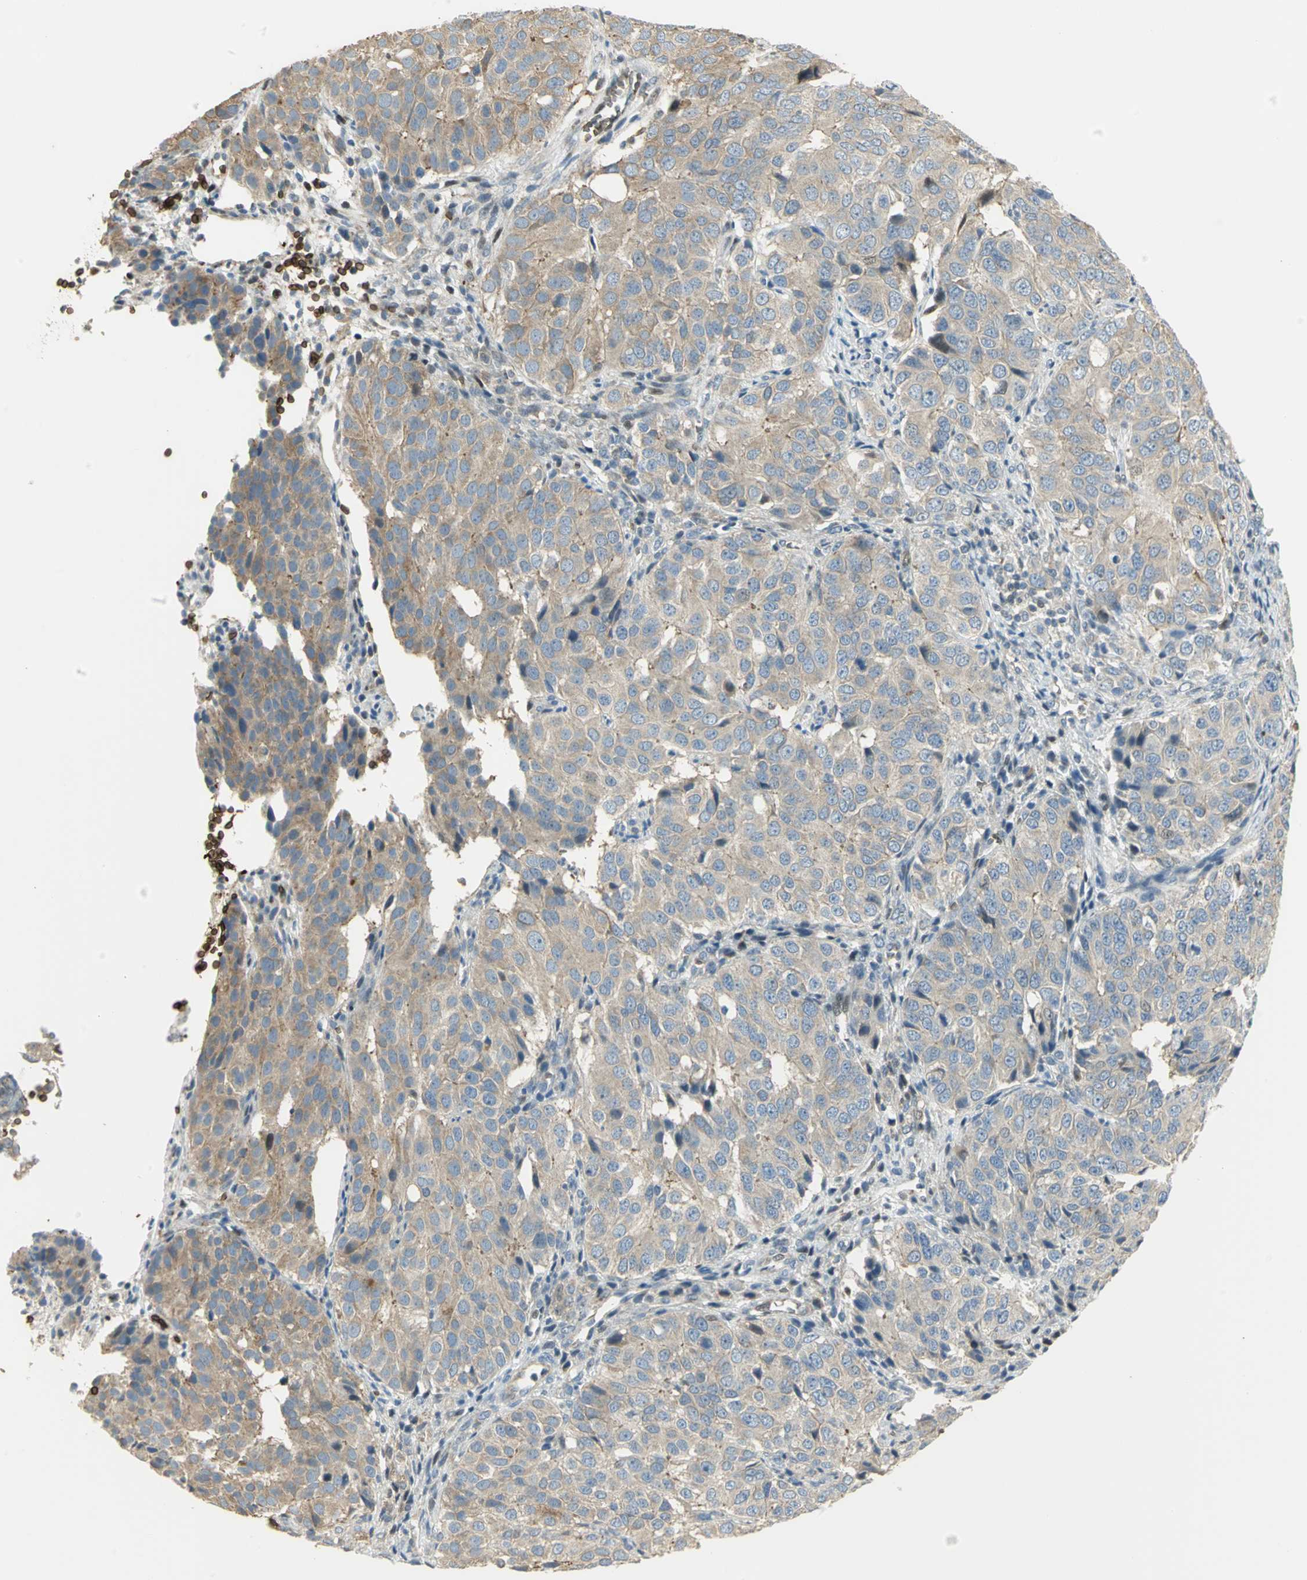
{"staining": {"intensity": "weak", "quantity": ">75%", "location": "cytoplasmic/membranous"}, "tissue": "ovarian cancer", "cell_type": "Tumor cells", "image_type": "cancer", "snomed": [{"axis": "morphology", "description": "Carcinoma, endometroid"}, {"axis": "topography", "description": "Ovary"}], "caption": "A low amount of weak cytoplasmic/membranous expression is identified in approximately >75% of tumor cells in endometroid carcinoma (ovarian) tissue.", "gene": "ANK1", "patient": {"sex": "female", "age": 51}}